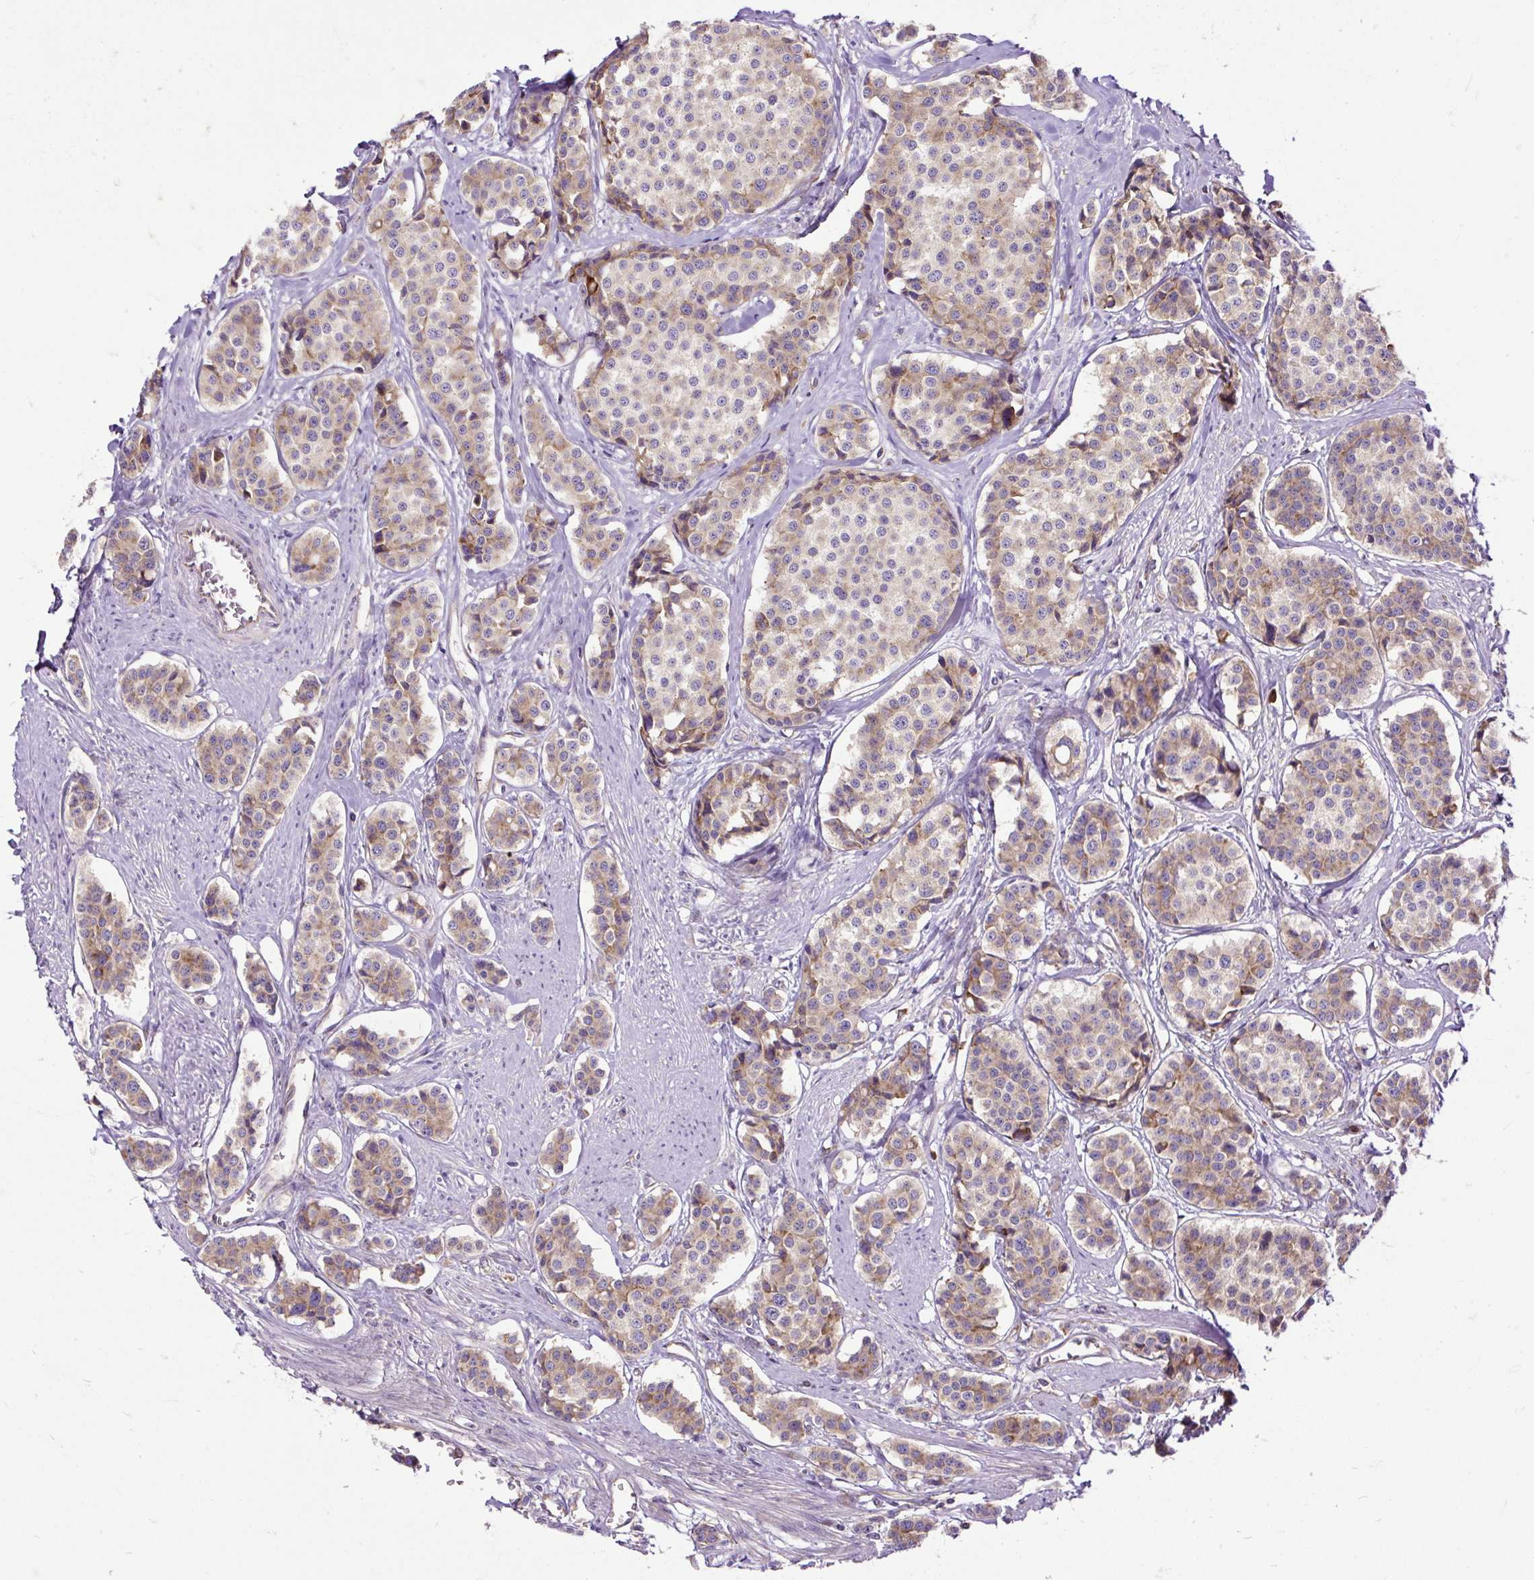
{"staining": {"intensity": "weak", "quantity": ">75%", "location": "cytoplasmic/membranous"}, "tissue": "carcinoid", "cell_type": "Tumor cells", "image_type": "cancer", "snomed": [{"axis": "morphology", "description": "Carcinoid, malignant, NOS"}, {"axis": "topography", "description": "Small intestine"}], "caption": "Carcinoid (malignant) tissue demonstrates weak cytoplasmic/membranous positivity in about >75% of tumor cells, visualized by immunohistochemistry.", "gene": "RPS5", "patient": {"sex": "male", "age": 60}}